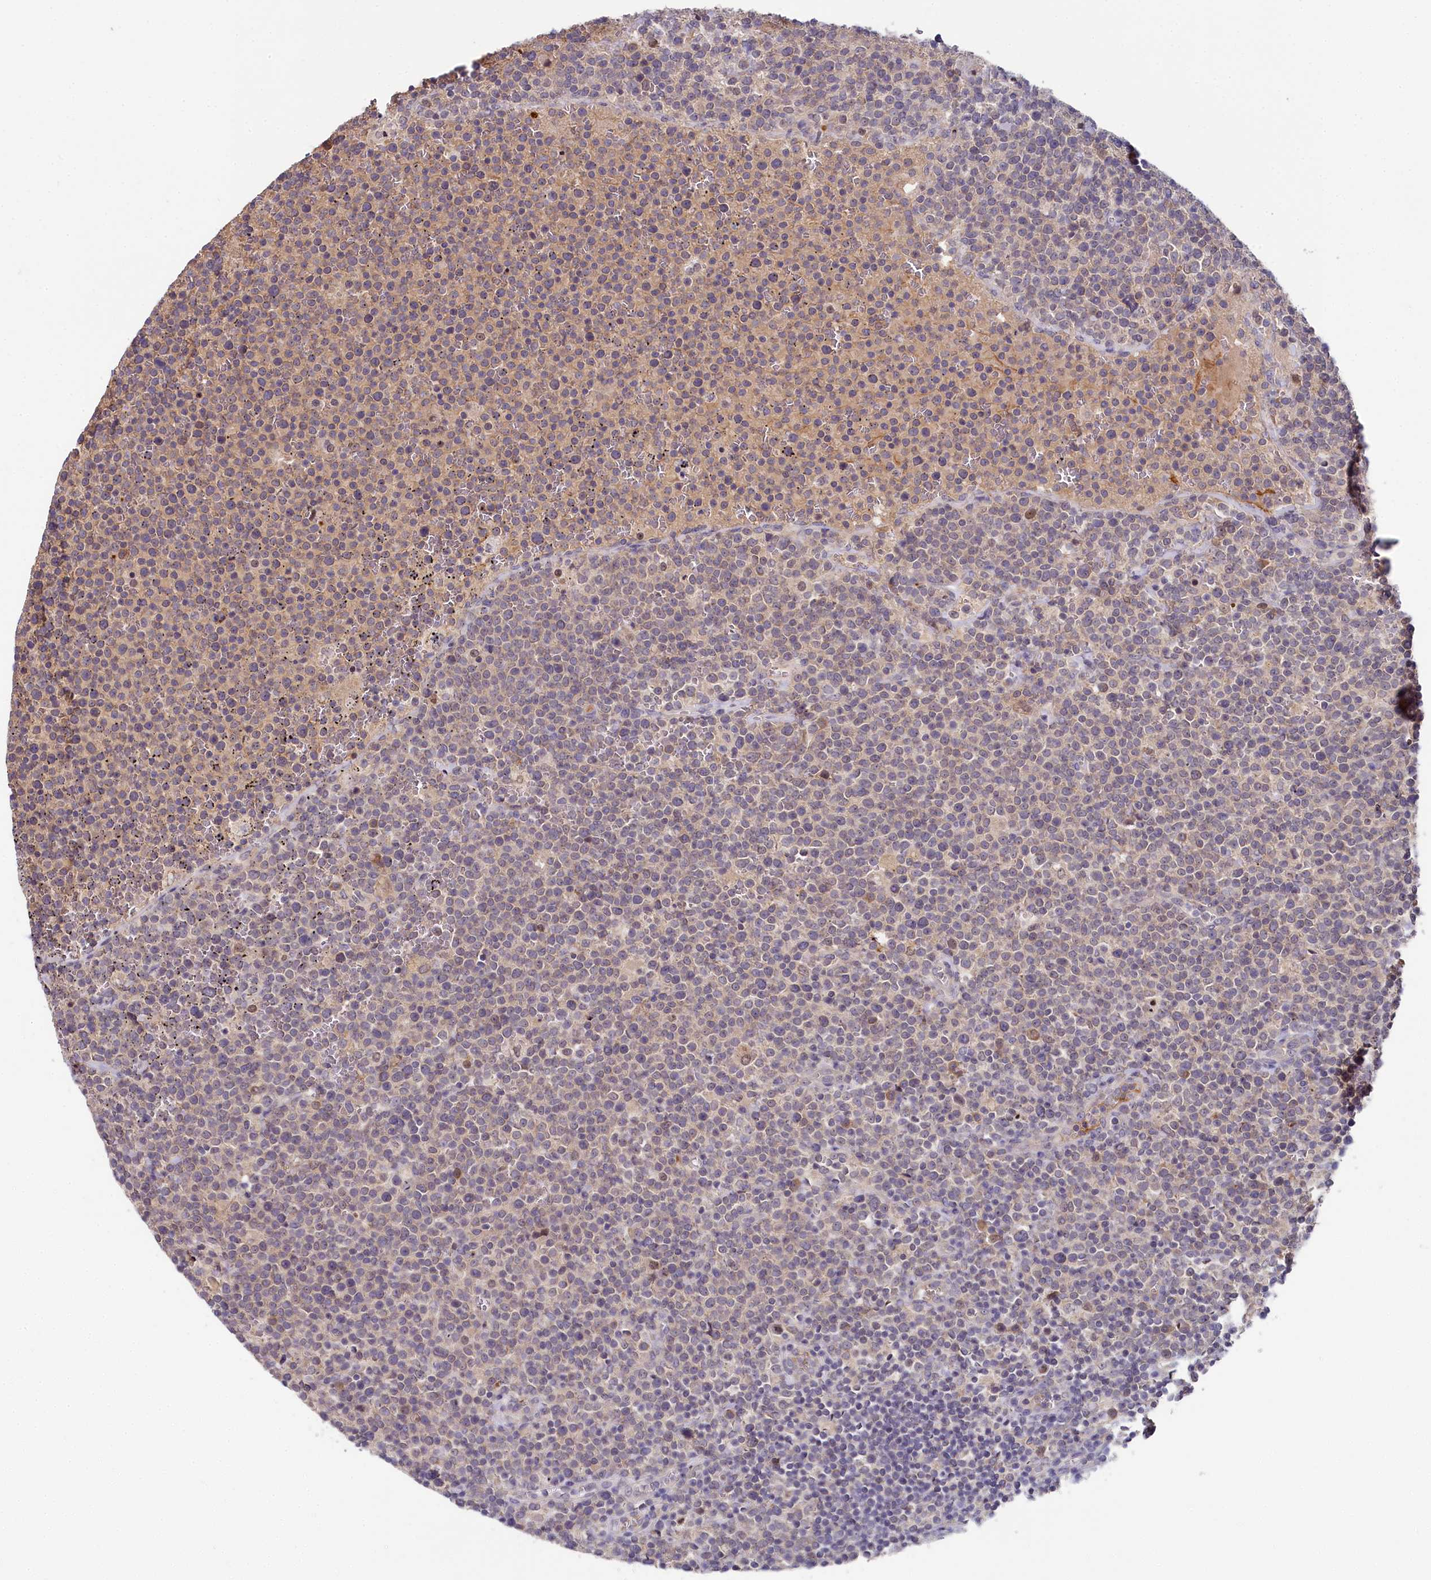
{"staining": {"intensity": "weak", "quantity": "25%-75%", "location": "cytoplasmic/membranous"}, "tissue": "lymphoma", "cell_type": "Tumor cells", "image_type": "cancer", "snomed": [{"axis": "morphology", "description": "Malignant lymphoma, non-Hodgkin's type, High grade"}, {"axis": "topography", "description": "Lymph node"}], "caption": "The photomicrograph exhibits a brown stain indicating the presence of a protein in the cytoplasmic/membranous of tumor cells in high-grade malignant lymphoma, non-Hodgkin's type.", "gene": "SPINK9", "patient": {"sex": "male", "age": 61}}